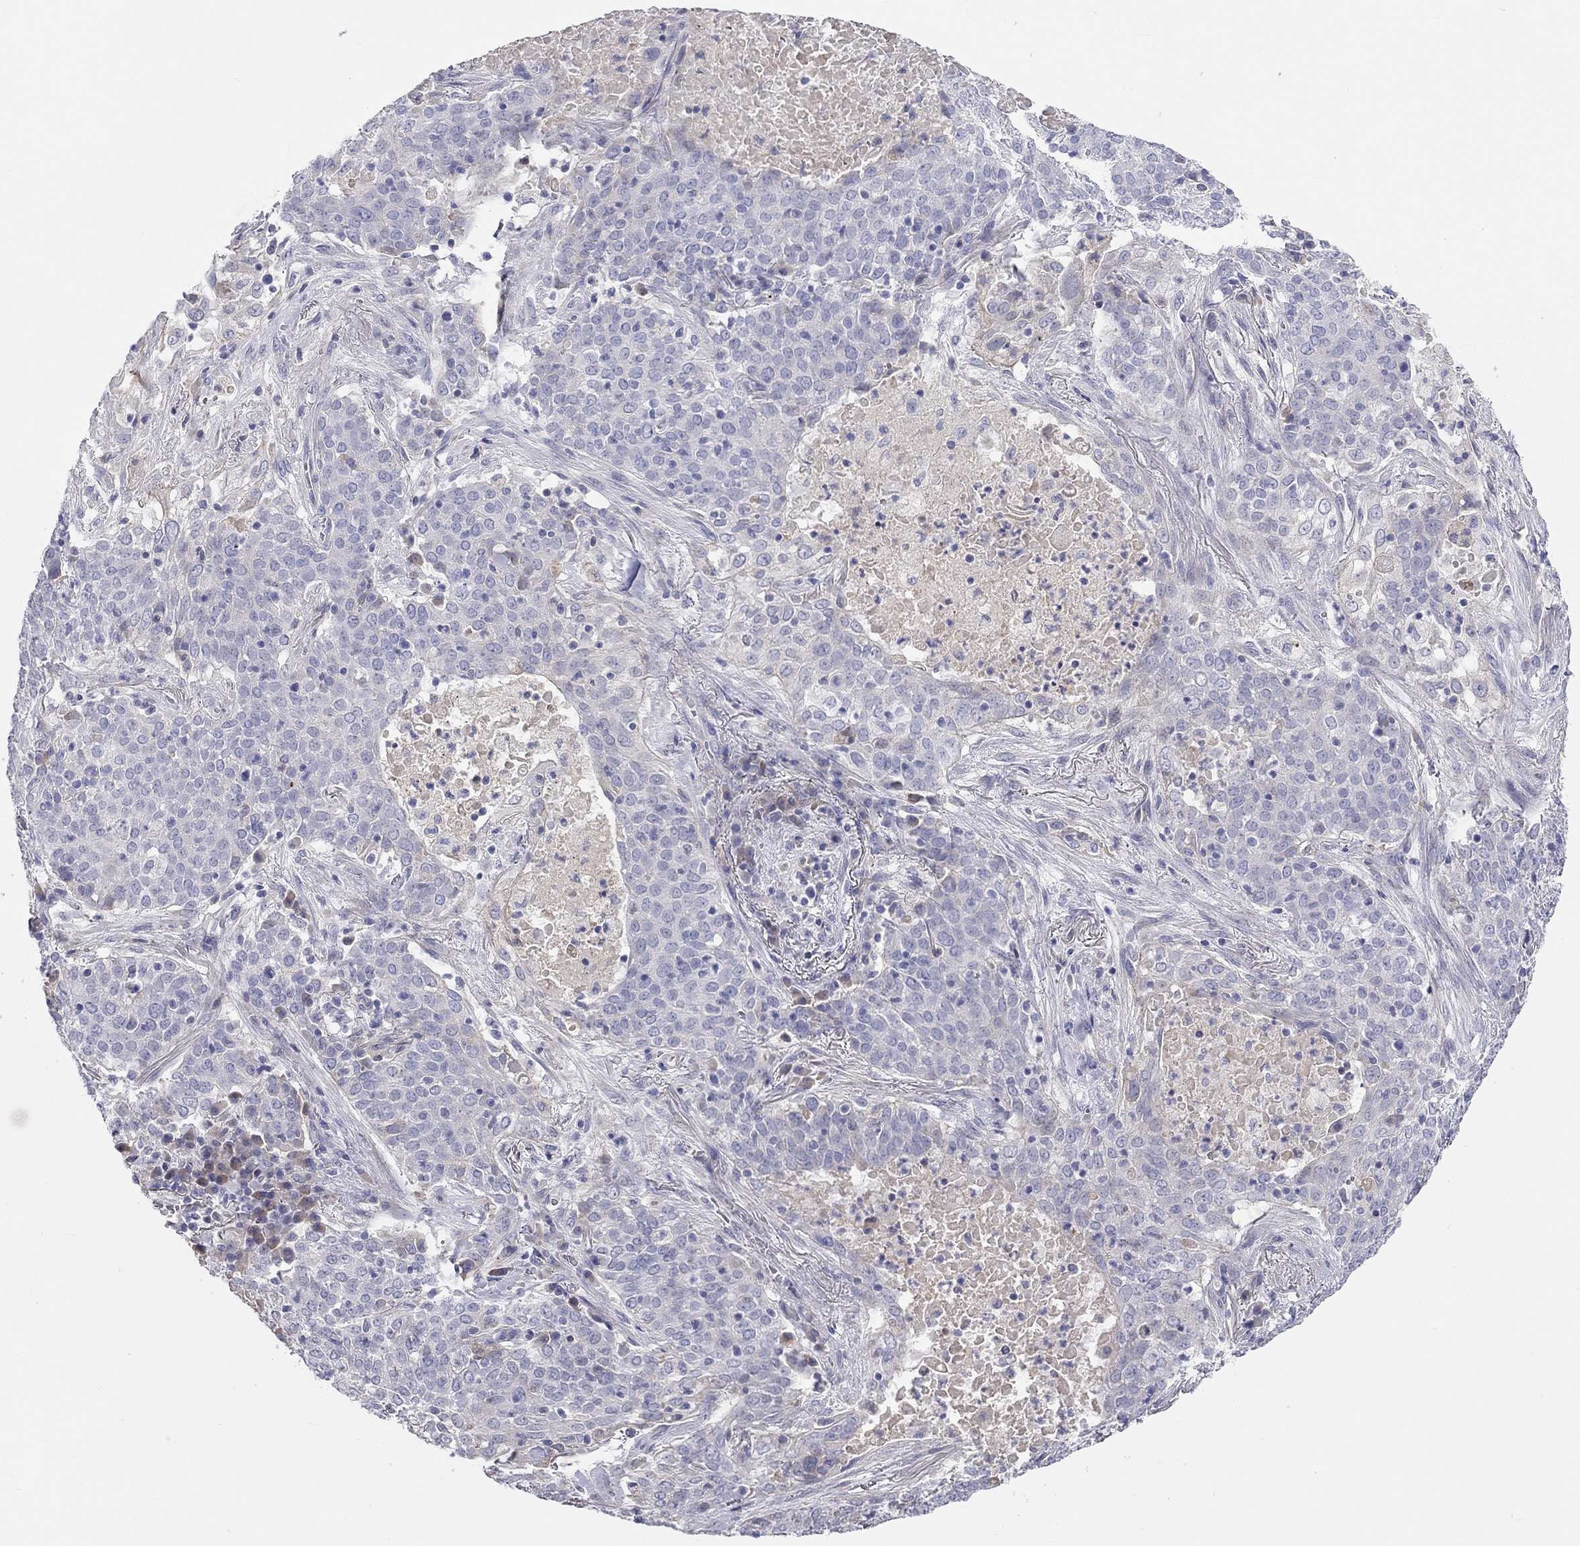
{"staining": {"intensity": "negative", "quantity": "none", "location": "none"}, "tissue": "lung cancer", "cell_type": "Tumor cells", "image_type": "cancer", "snomed": [{"axis": "morphology", "description": "Squamous cell carcinoma, NOS"}, {"axis": "topography", "description": "Lung"}], "caption": "A photomicrograph of human lung cancer is negative for staining in tumor cells.", "gene": "ST7L", "patient": {"sex": "male", "age": 82}}